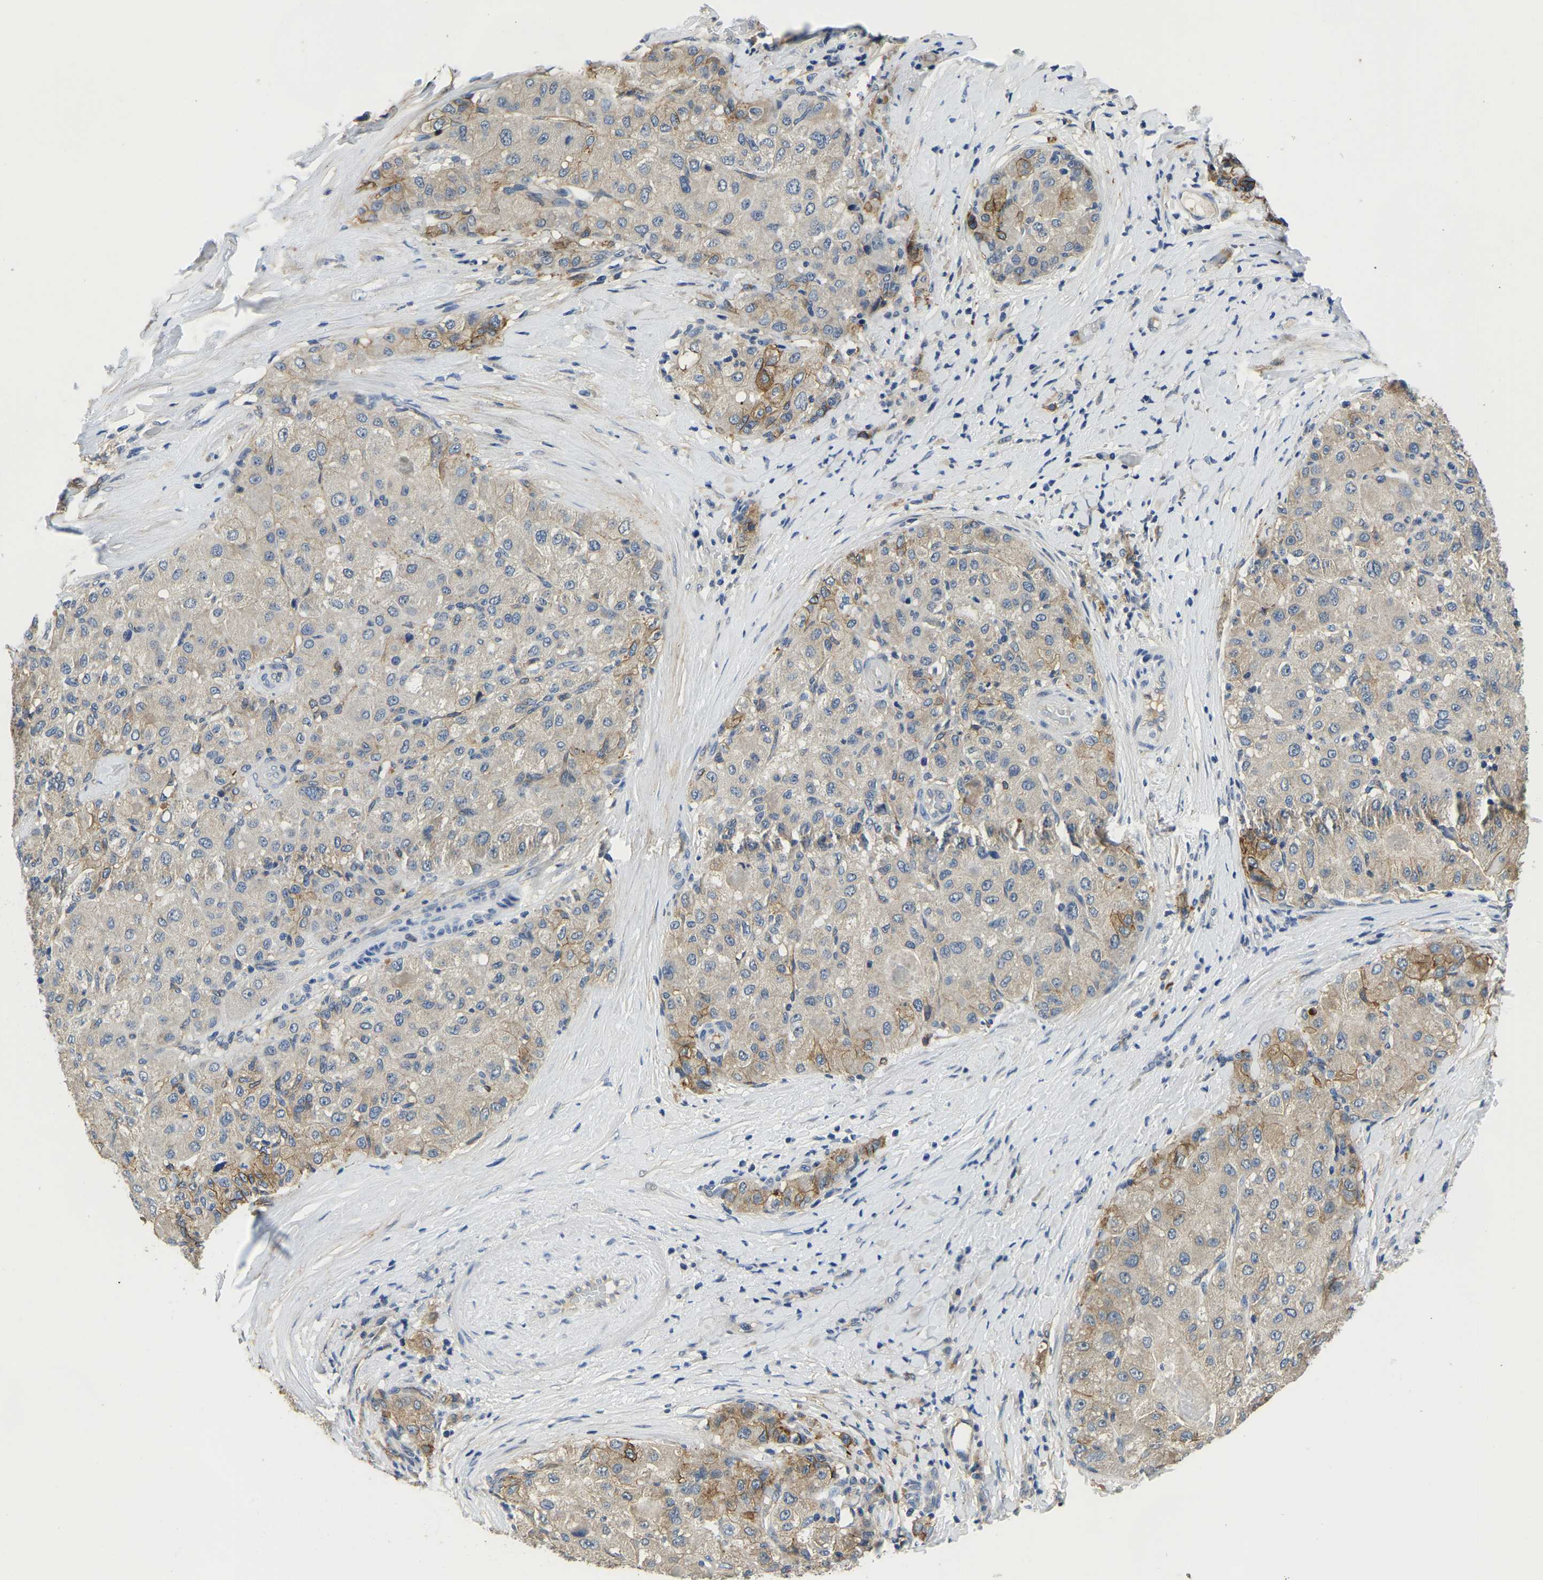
{"staining": {"intensity": "moderate", "quantity": "<25%", "location": "cytoplasmic/membranous"}, "tissue": "liver cancer", "cell_type": "Tumor cells", "image_type": "cancer", "snomed": [{"axis": "morphology", "description": "Cholangiocarcinoma"}, {"axis": "topography", "description": "Liver"}], "caption": "A histopathology image of human cholangiocarcinoma (liver) stained for a protein shows moderate cytoplasmic/membranous brown staining in tumor cells.", "gene": "ITGA2", "patient": {"sex": "male", "age": 50}}